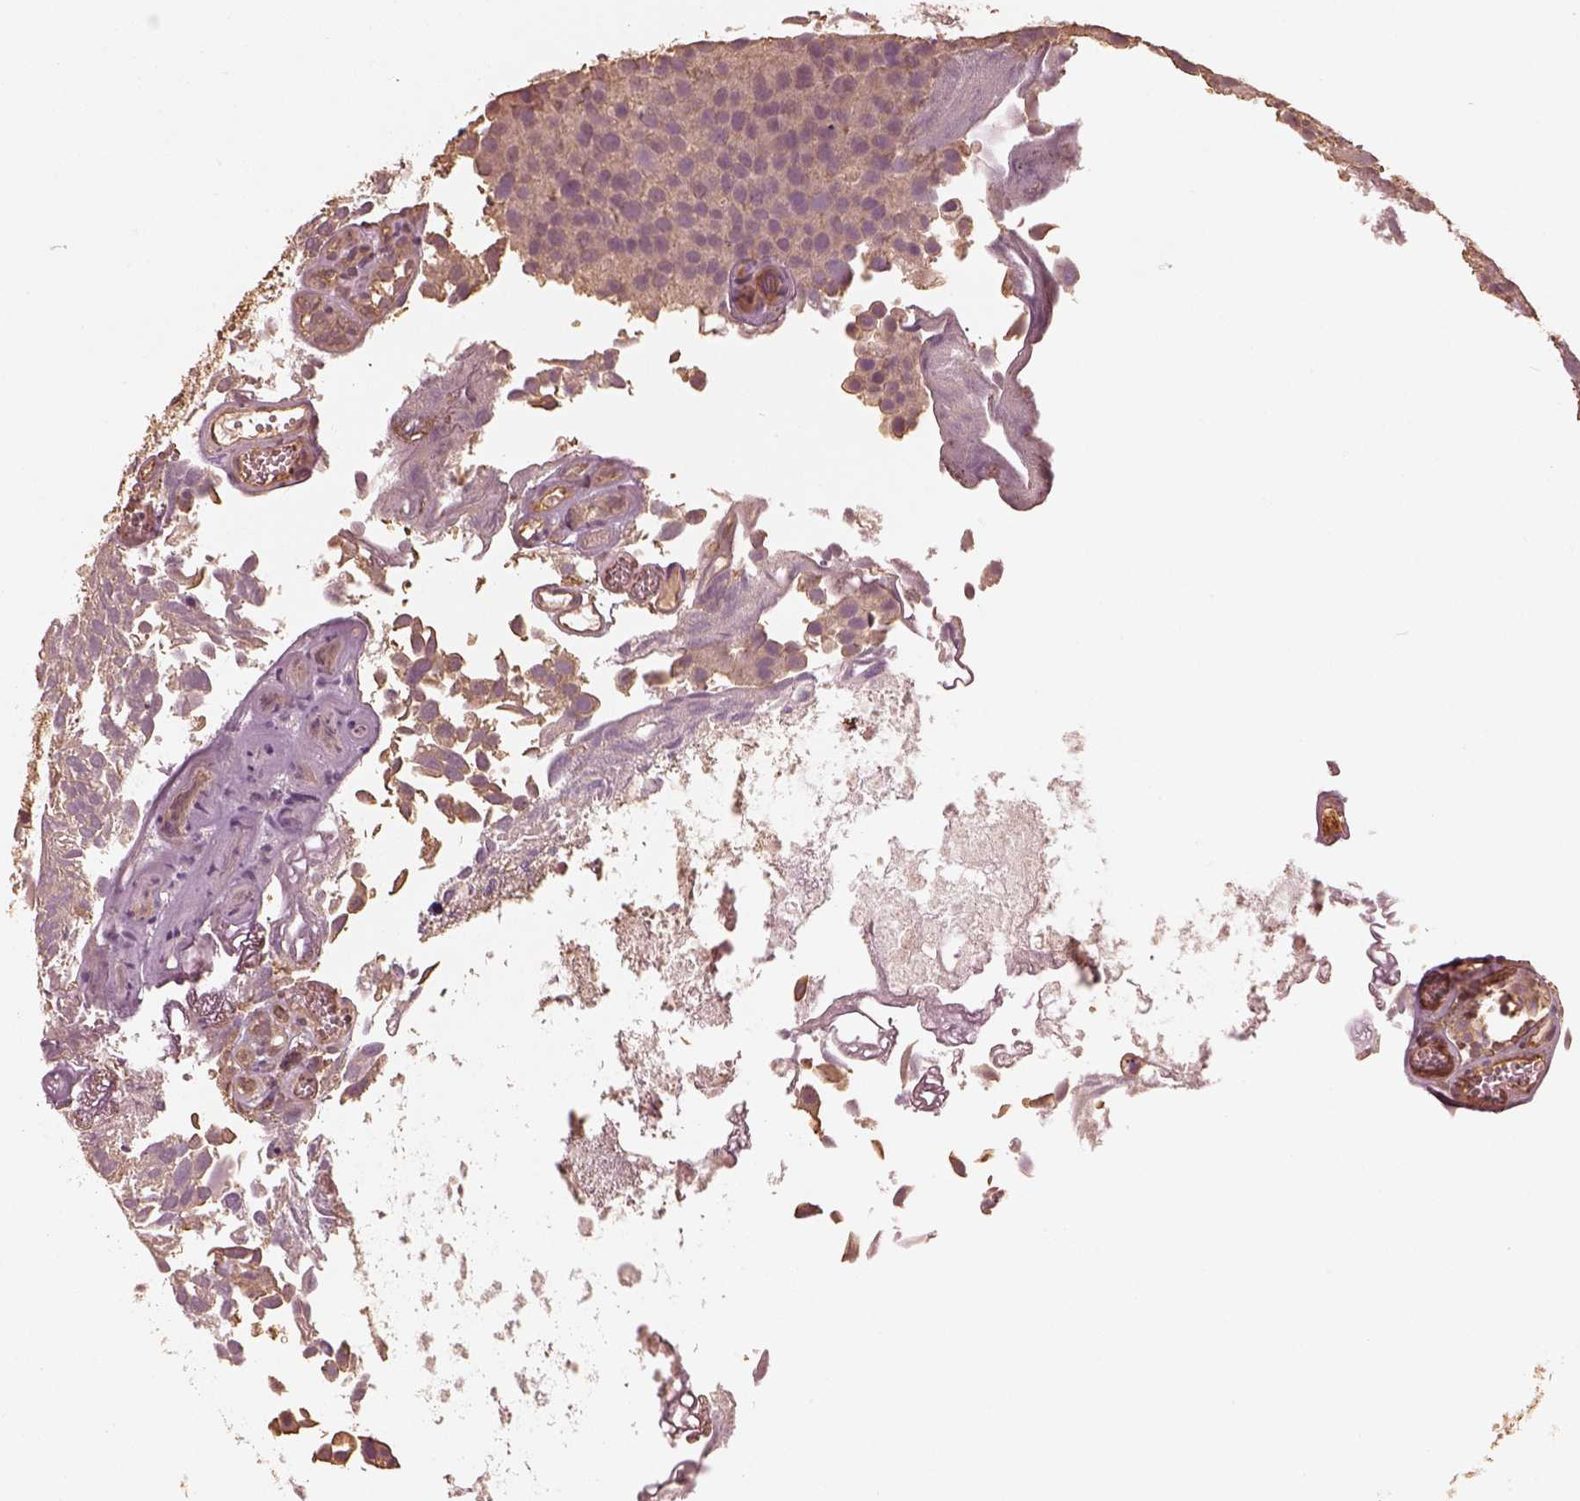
{"staining": {"intensity": "negative", "quantity": "none", "location": "none"}, "tissue": "urothelial cancer", "cell_type": "Tumor cells", "image_type": "cancer", "snomed": [{"axis": "morphology", "description": "Urothelial carcinoma, Low grade"}, {"axis": "topography", "description": "Urinary bladder"}], "caption": "Urothelial cancer stained for a protein using immunohistochemistry (IHC) exhibits no staining tumor cells.", "gene": "WDR7", "patient": {"sex": "female", "age": 69}}